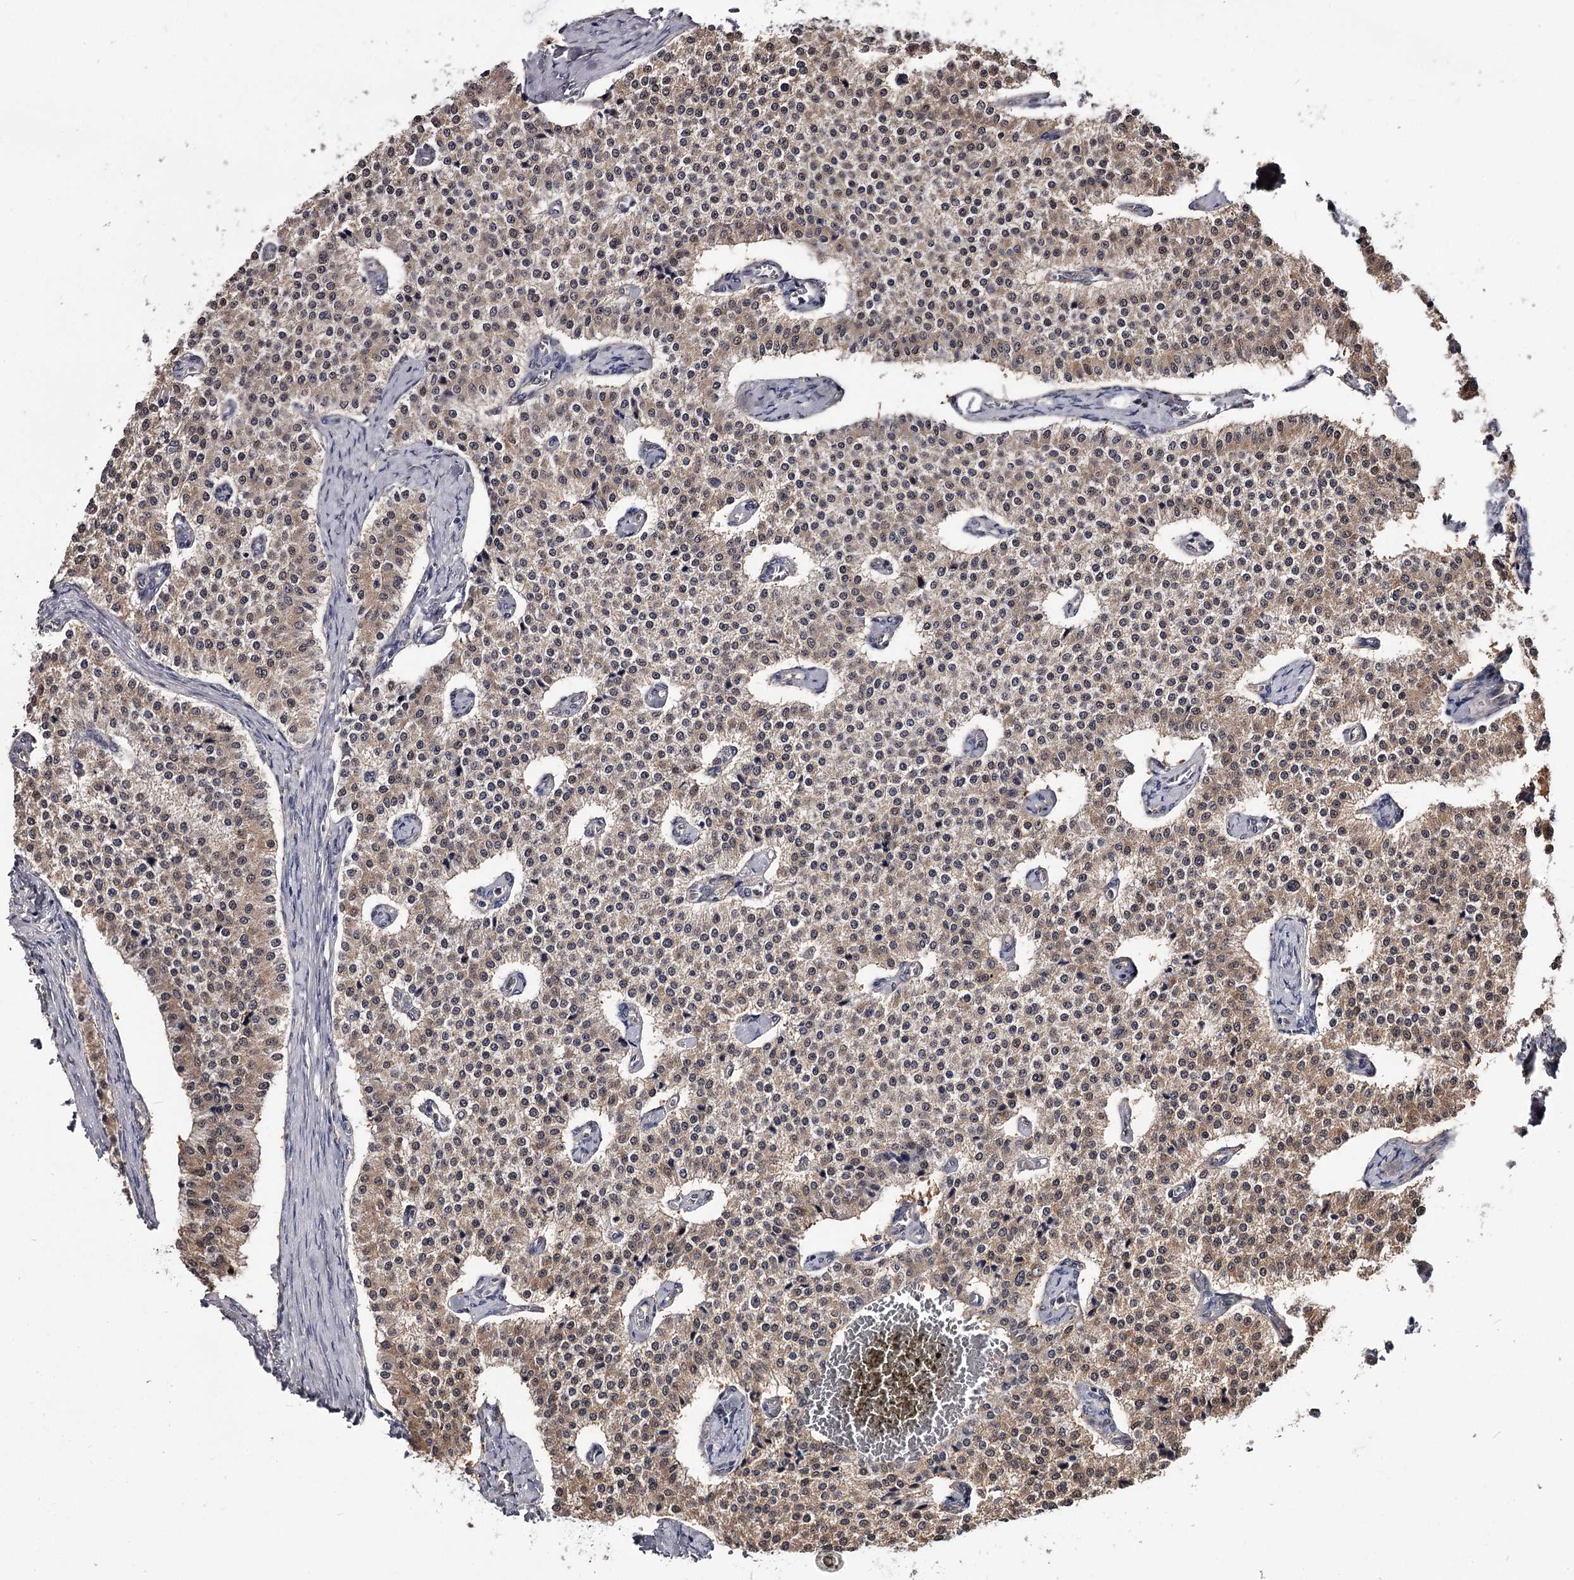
{"staining": {"intensity": "moderate", "quantity": ">75%", "location": "cytoplasmic/membranous,nuclear"}, "tissue": "carcinoid", "cell_type": "Tumor cells", "image_type": "cancer", "snomed": [{"axis": "morphology", "description": "Carcinoid, malignant, NOS"}, {"axis": "topography", "description": "Colon"}], "caption": "The photomicrograph demonstrates a brown stain indicating the presence of a protein in the cytoplasmic/membranous and nuclear of tumor cells in carcinoid. (DAB = brown stain, brightfield microscopy at high magnification).", "gene": "GSTO1", "patient": {"sex": "female", "age": 52}}